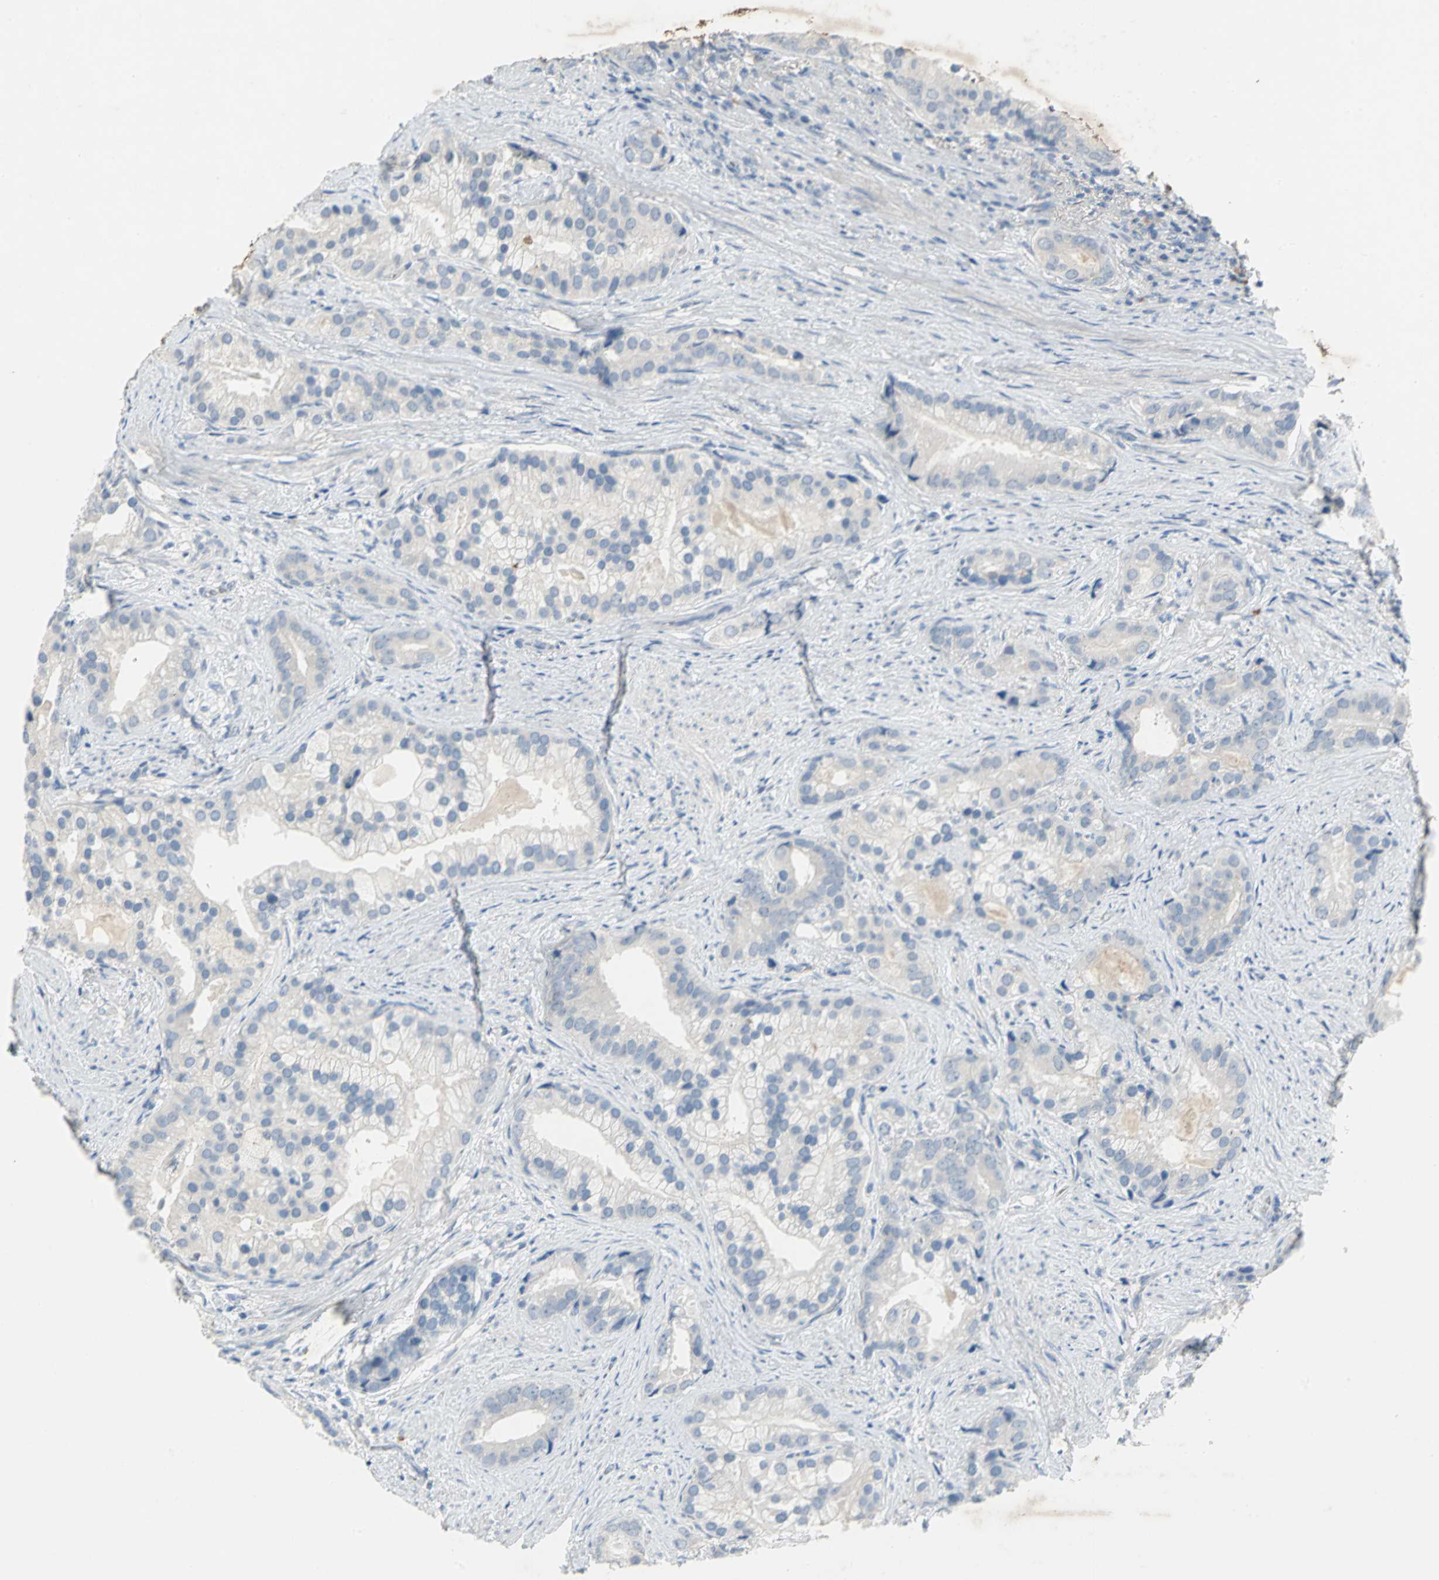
{"staining": {"intensity": "negative", "quantity": "none", "location": "none"}, "tissue": "prostate cancer", "cell_type": "Tumor cells", "image_type": "cancer", "snomed": [{"axis": "morphology", "description": "Adenocarcinoma, Low grade"}, {"axis": "topography", "description": "Prostate"}], "caption": "Micrograph shows no protein positivity in tumor cells of prostate adenocarcinoma (low-grade) tissue.", "gene": "PTGDS", "patient": {"sex": "male", "age": 71}}